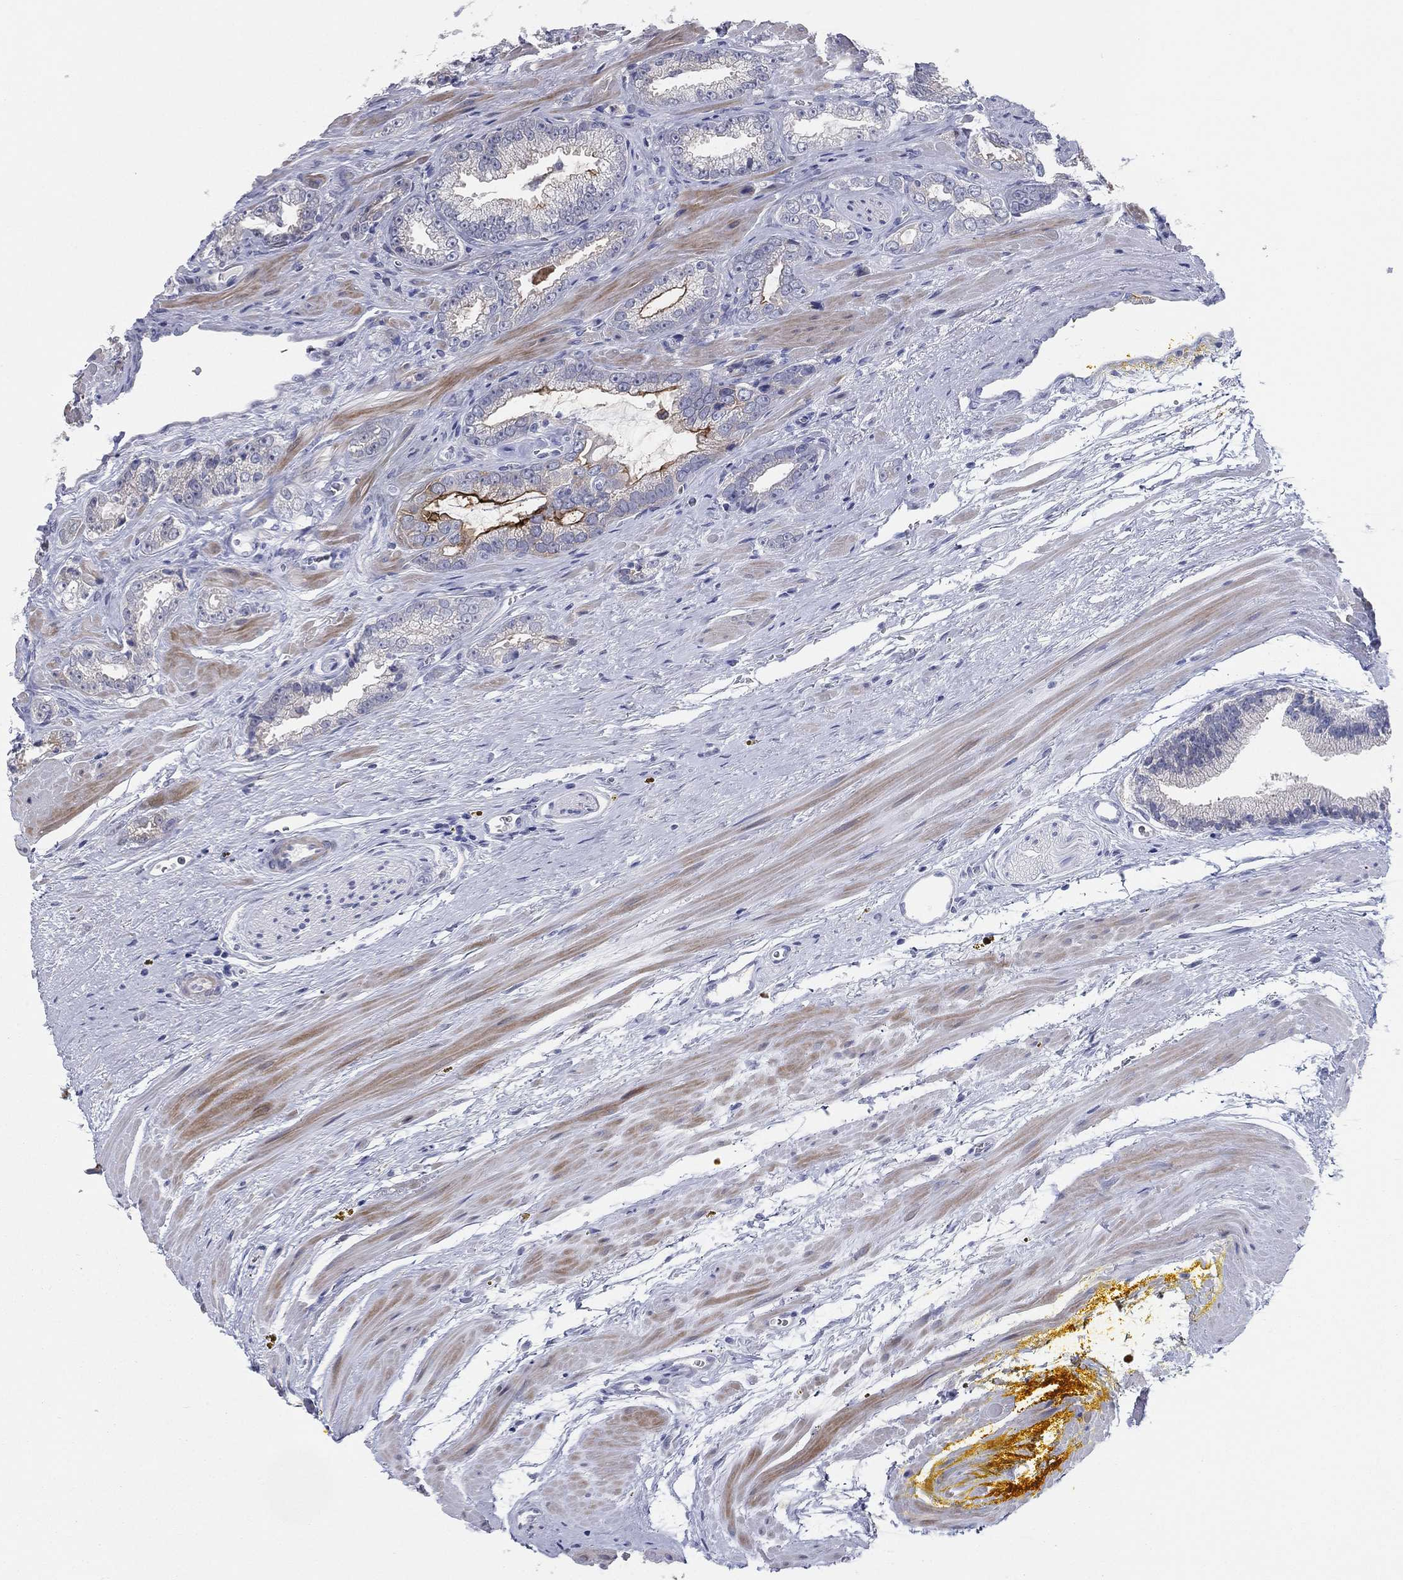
{"staining": {"intensity": "negative", "quantity": "none", "location": "none"}, "tissue": "prostate cancer", "cell_type": "Tumor cells", "image_type": "cancer", "snomed": [{"axis": "morphology", "description": "Adenocarcinoma, NOS"}, {"axis": "topography", "description": "Prostate"}], "caption": "Immunohistochemistry of human prostate adenocarcinoma exhibits no positivity in tumor cells. The staining is performed using DAB brown chromogen with nuclei counter-stained in using hematoxylin.", "gene": "UTP14A", "patient": {"sex": "male", "age": 67}}